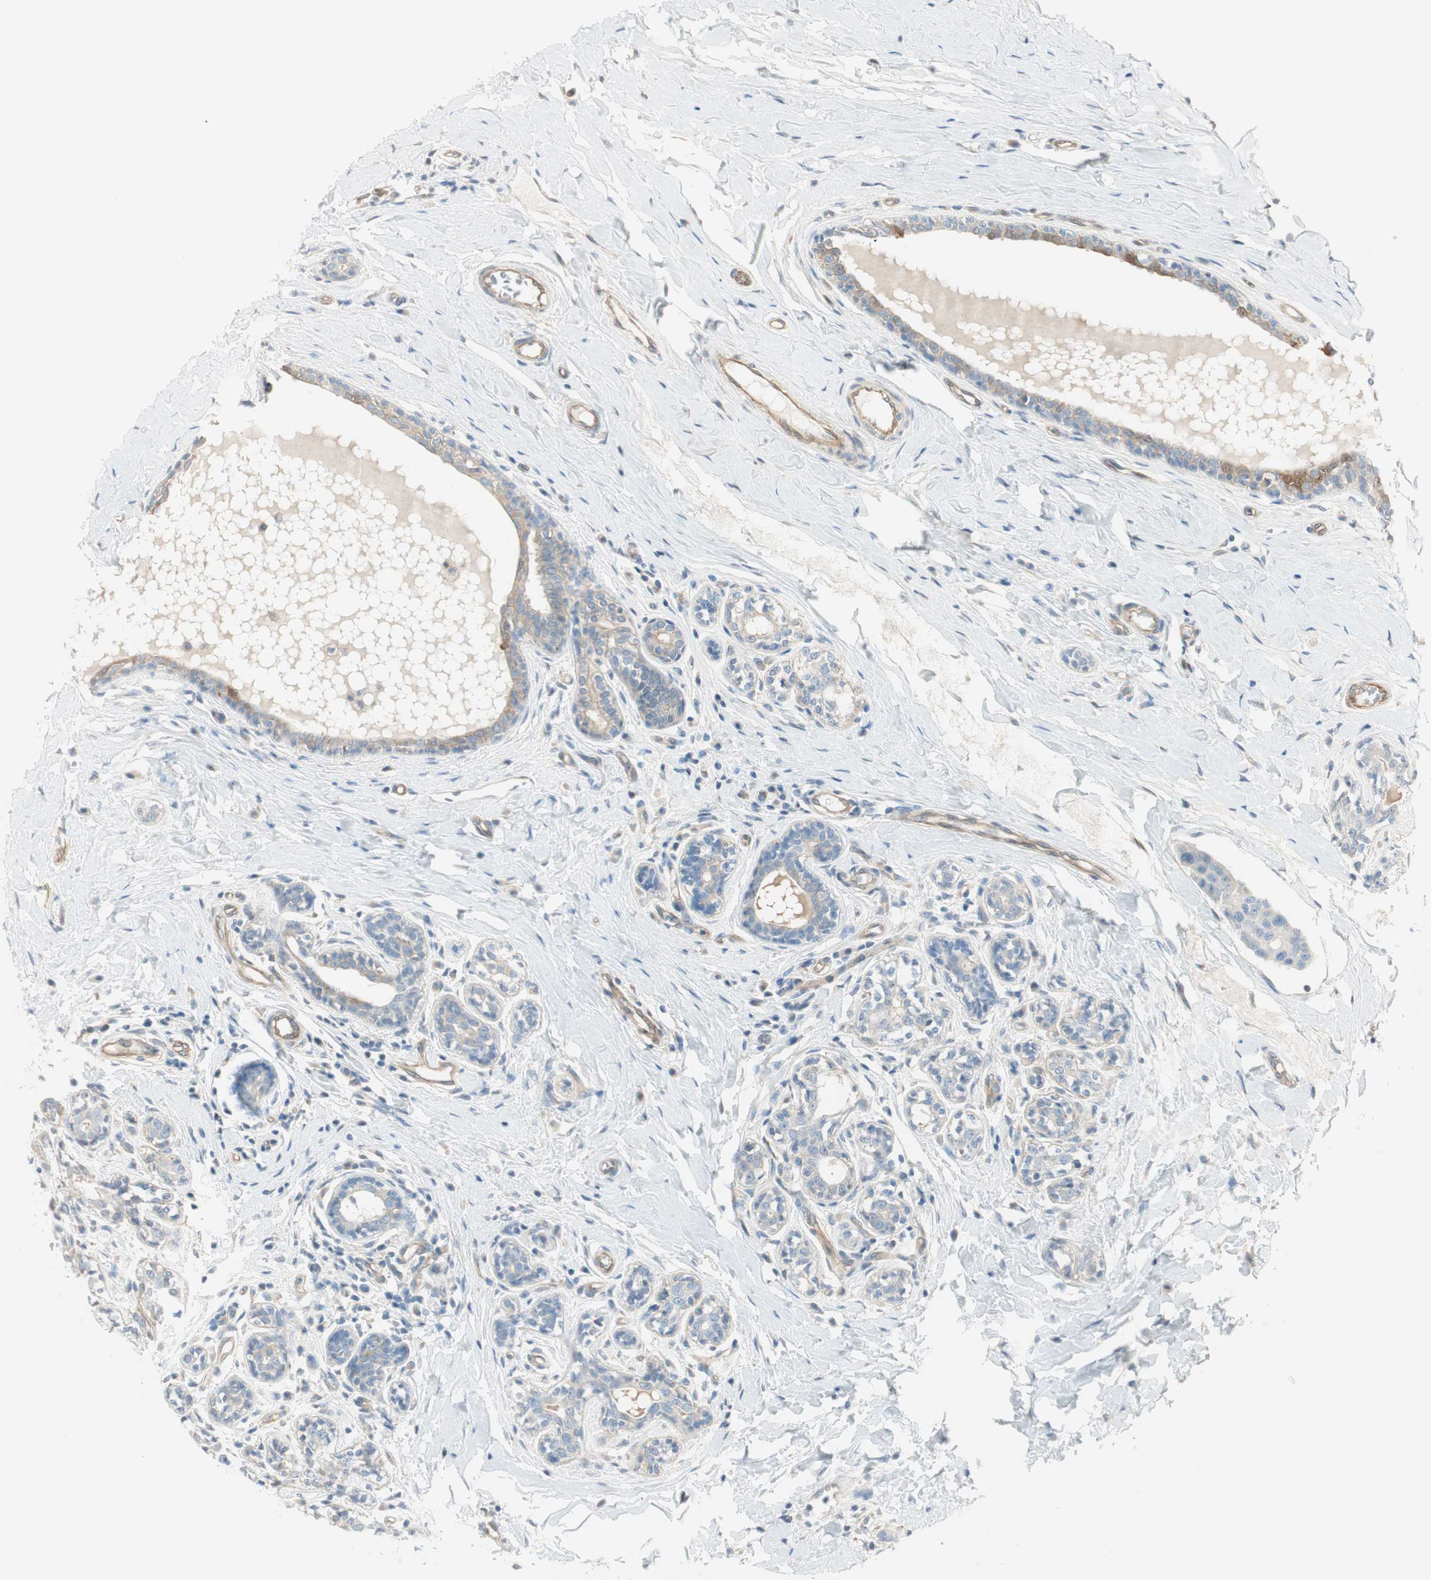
{"staining": {"intensity": "negative", "quantity": "none", "location": "none"}, "tissue": "breast cancer", "cell_type": "Tumor cells", "image_type": "cancer", "snomed": [{"axis": "morphology", "description": "Normal tissue, NOS"}, {"axis": "morphology", "description": "Duct carcinoma"}, {"axis": "topography", "description": "Breast"}], "caption": "Immunohistochemistry (IHC) of human breast infiltrating ductal carcinoma exhibits no expression in tumor cells. (DAB (3,3'-diaminobenzidine) immunohistochemistry with hematoxylin counter stain).", "gene": "CDK3", "patient": {"sex": "female", "age": 40}}